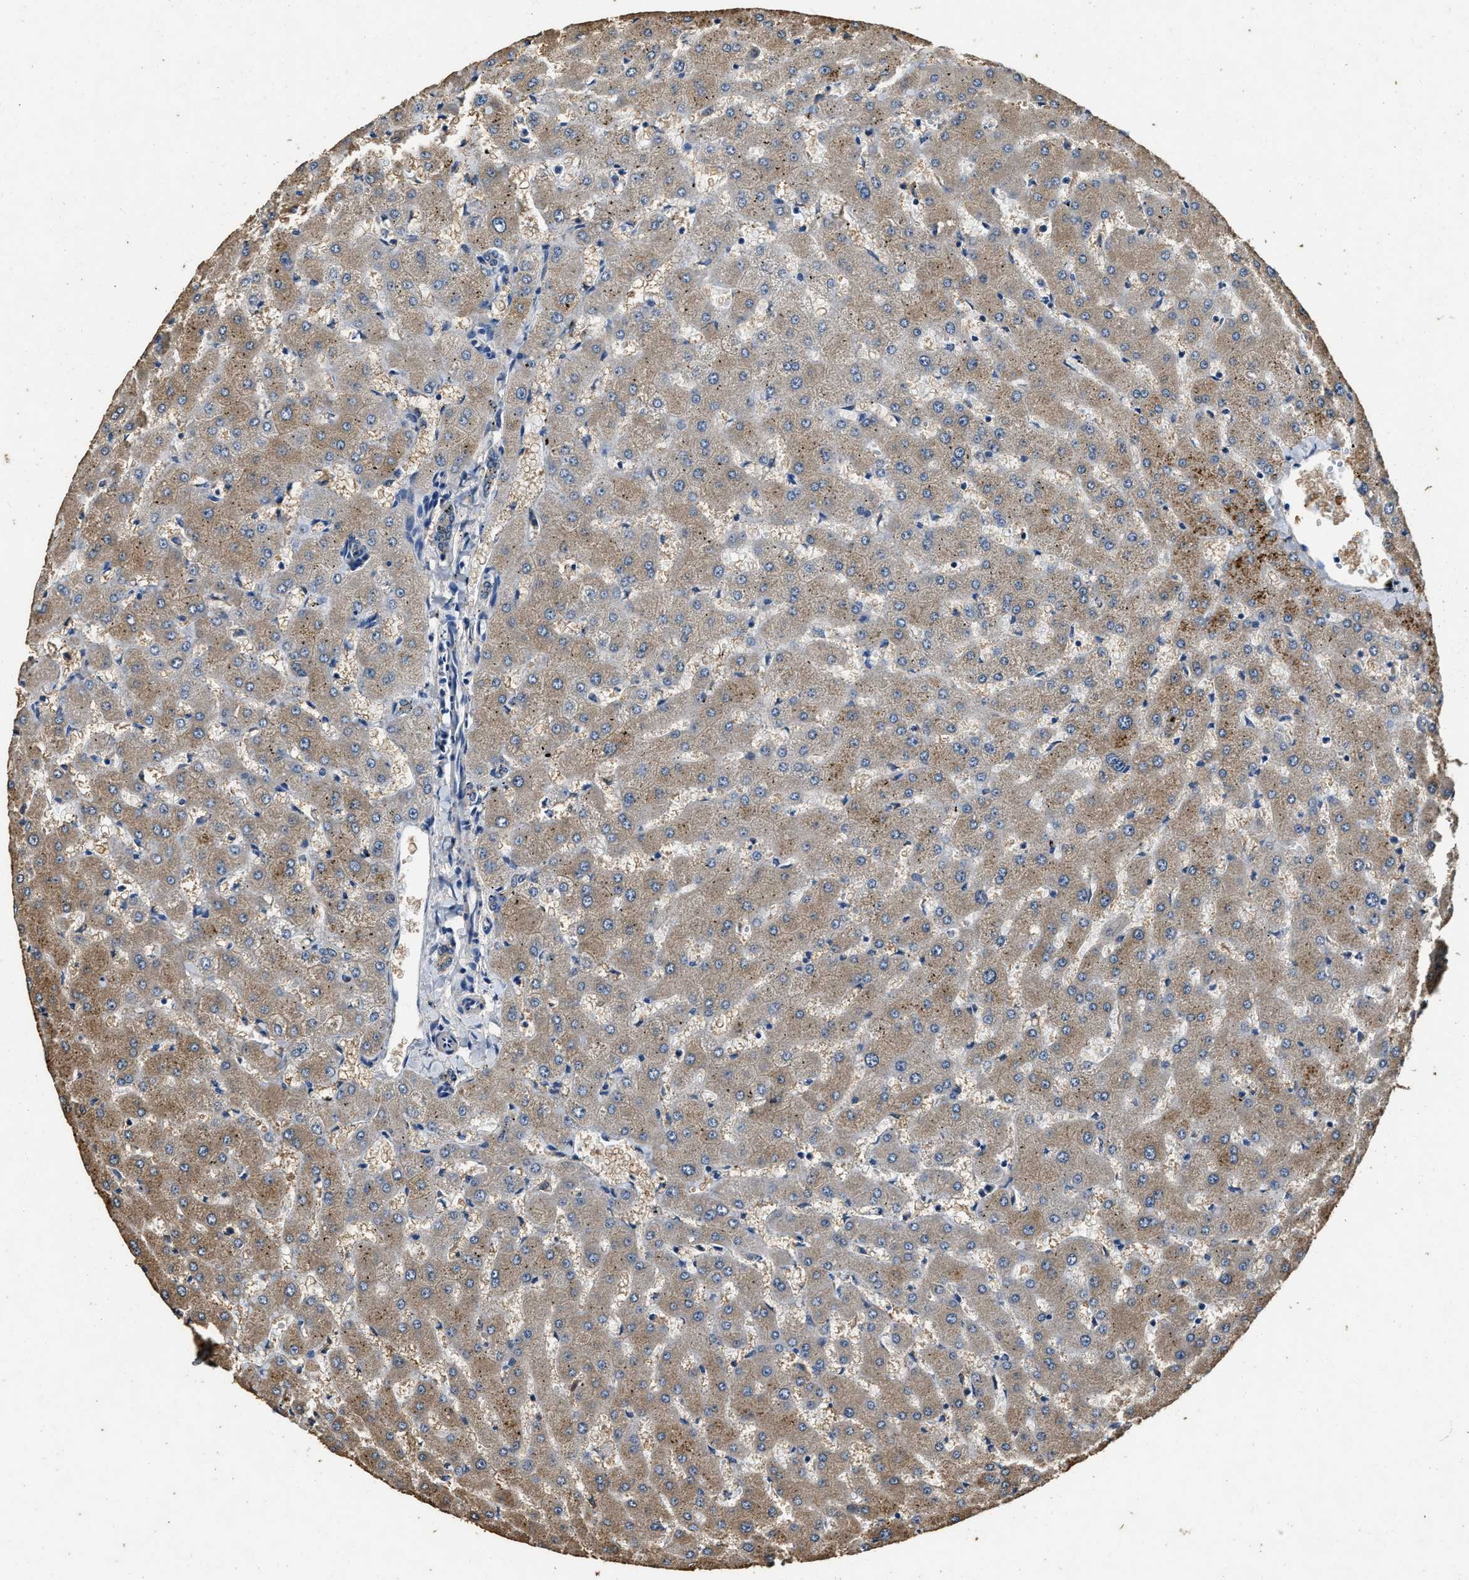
{"staining": {"intensity": "weak", "quantity": "25%-75%", "location": "cytoplasmic/membranous"}, "tissue": "liver", "cell_type": "Cholangiocytes", "image_type": "normal", "snomed": [{"axis": "morphology", "description": "Normal tissue, NOS"}, {"axis": "topography", "description": "Liver"}], "caption": "Weak cytoplasmic/membranous expression for a protein is seen in about 25%-75% of cholangiocytes of benign liver using immunohistochemistry (IHC).", "gene": "MIB1", "patient": {"sex": "female", "age": 63}}